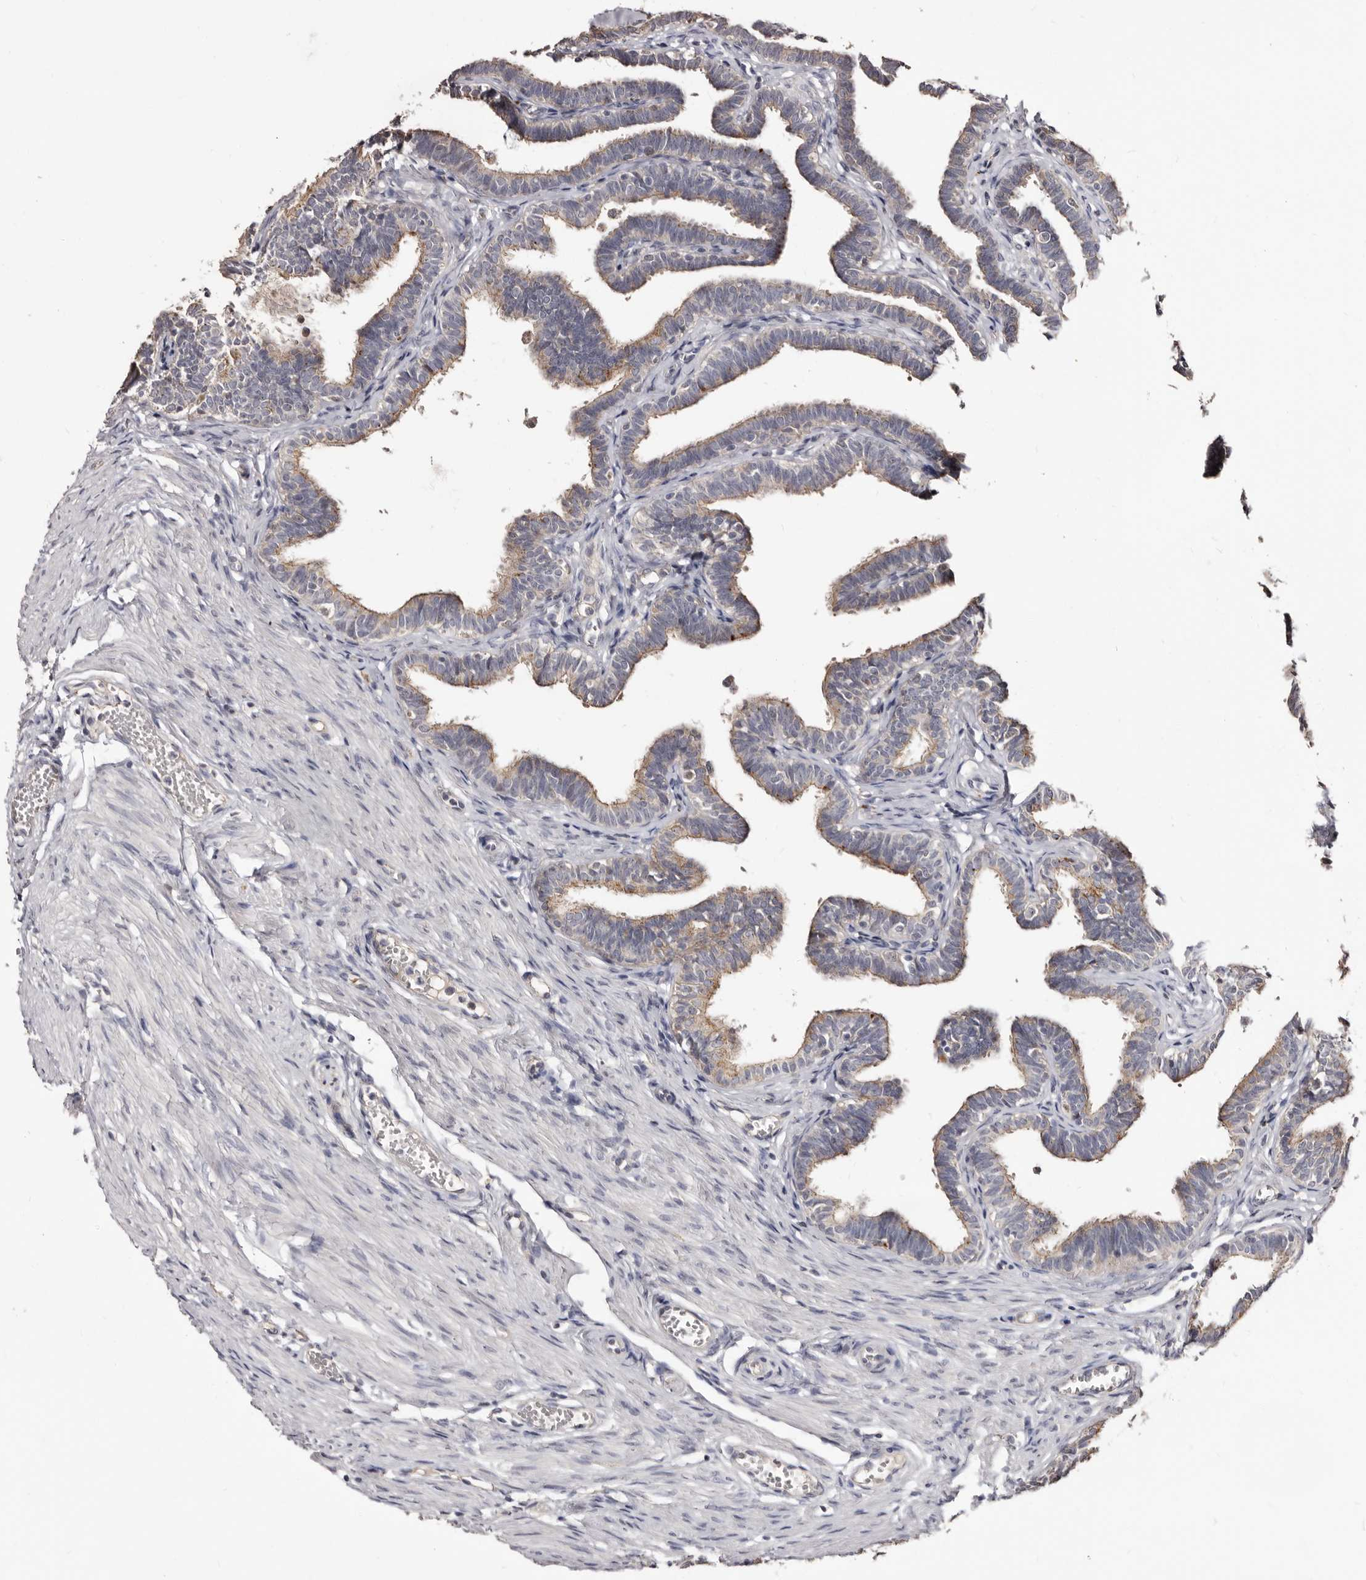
{"staining": {"intensity": "moderate", "quantity": "25%-75%", "location": "cytoplasmic/membranous"}, "tissue": "fallopian tube", "cell_type": "Glandular cells", "image_type": "normal", "snomed": [{"axis": "morphology", "description": "Normal tissue, NOS"}, {"axis": "topography", "description": "Fallopian tube"}, {"axis": "topography", "description": "Ovary"}], "caption": "DAB immunohistochemical staining of normal fallopian tube demonstrates moderate cytoplasmic/membranous protein expression in about 25%-75% of glandular cells.", "gene": "PTAFR", "patient": {"sex": "female", "age": 23}}